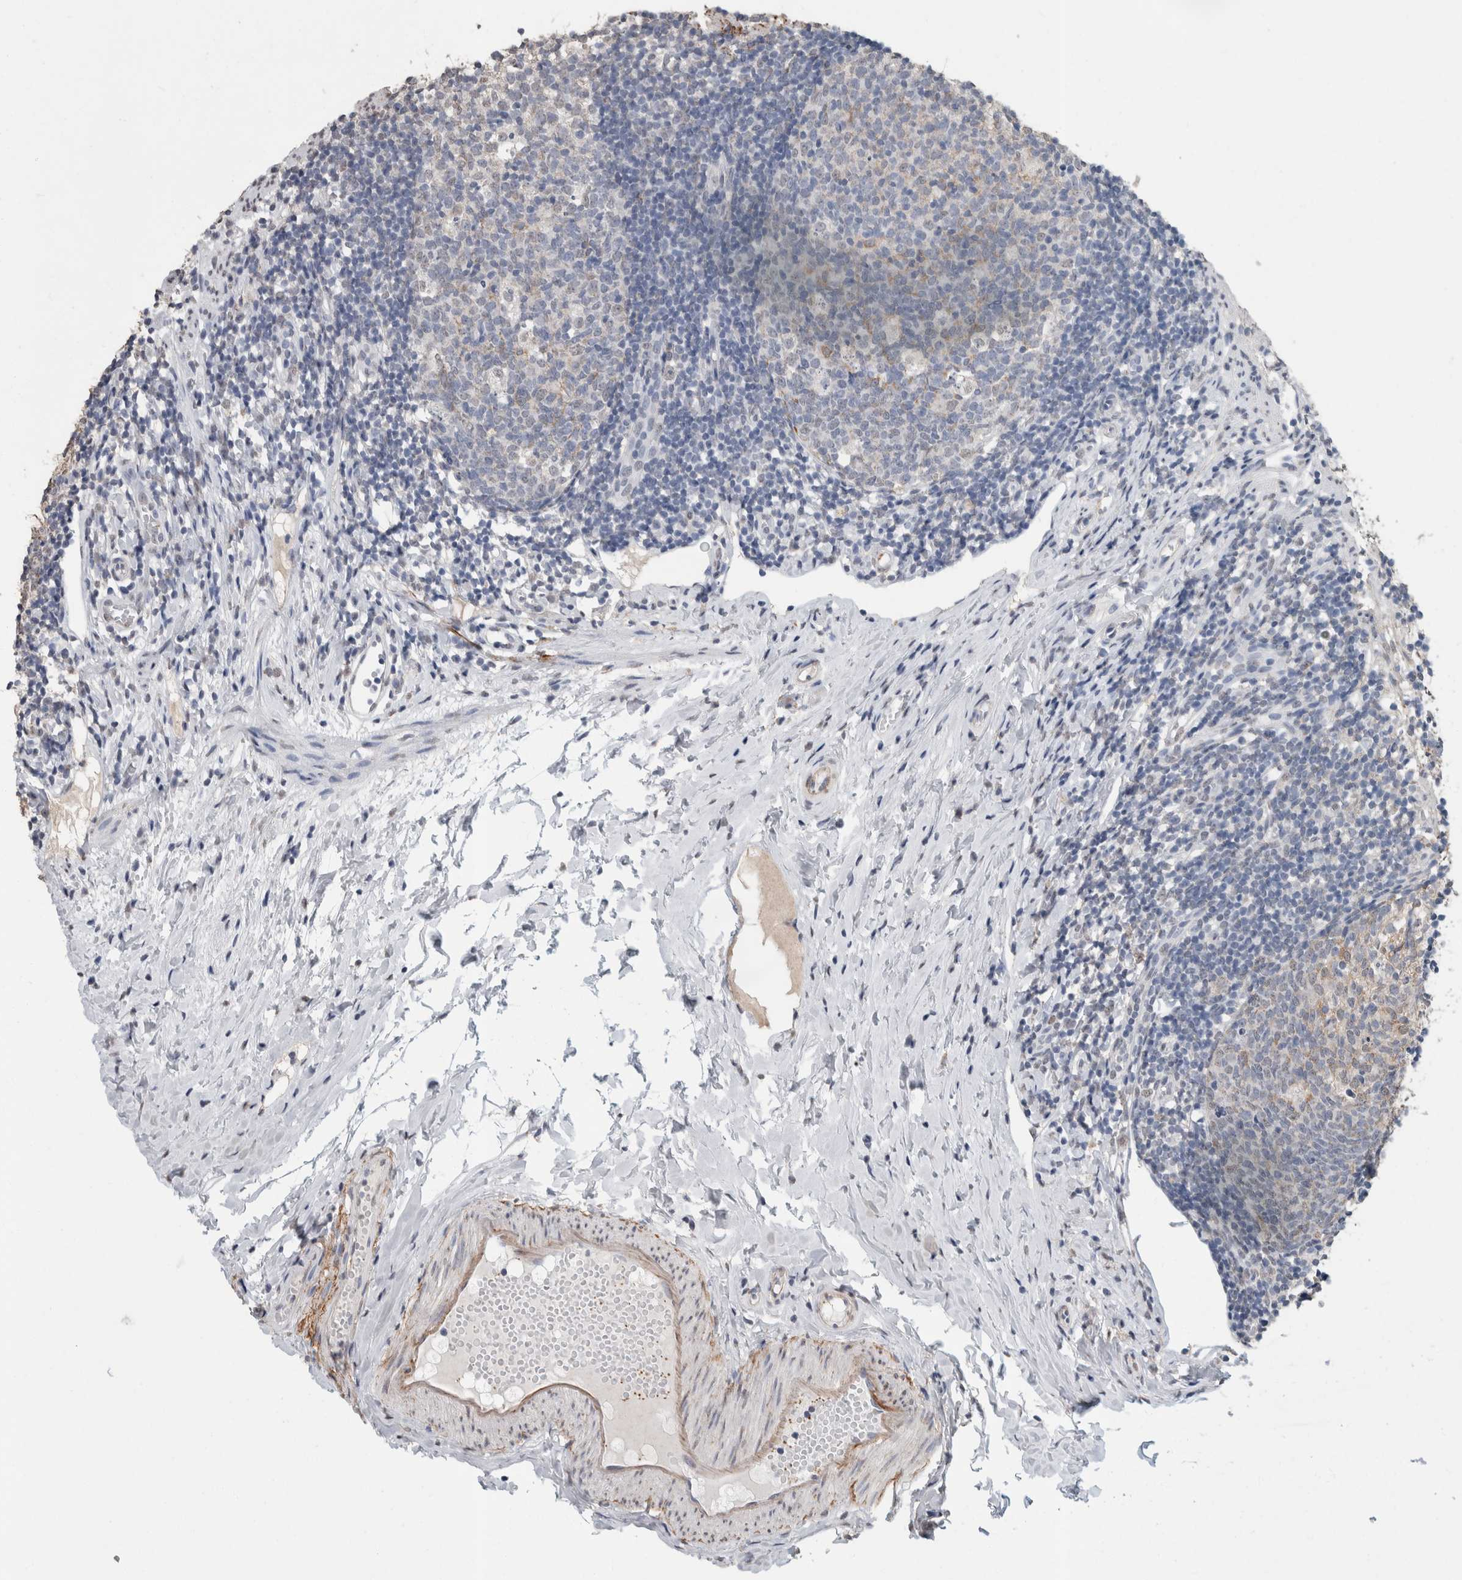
{"staining": {"intensity": "weak", "quantity": ">75%", "location": "nuclear"}, "tissue": "appendix", "cell_type": "Glandular cells", "image_type": "normal", "snomed": [{"axis": "morphology", "description": "Normal tissue, NOS"}, {"axis": "topography", "description": "Appendix"}], "caption": "An immunohistochemistry (IHC) photomicrograph of unremarkable tissue is shown. Protein staining in brown shows weak nuclear positivity in appendix within glandular cells. The staining is performed using DAB (3,3'-diaminobenzidine) brown chromogen to label protein expression. The nuclei are counter-stained blue using hematoxylin.", "gene": "LTBP1", "patient": {"sex": "female", "age": 20}}